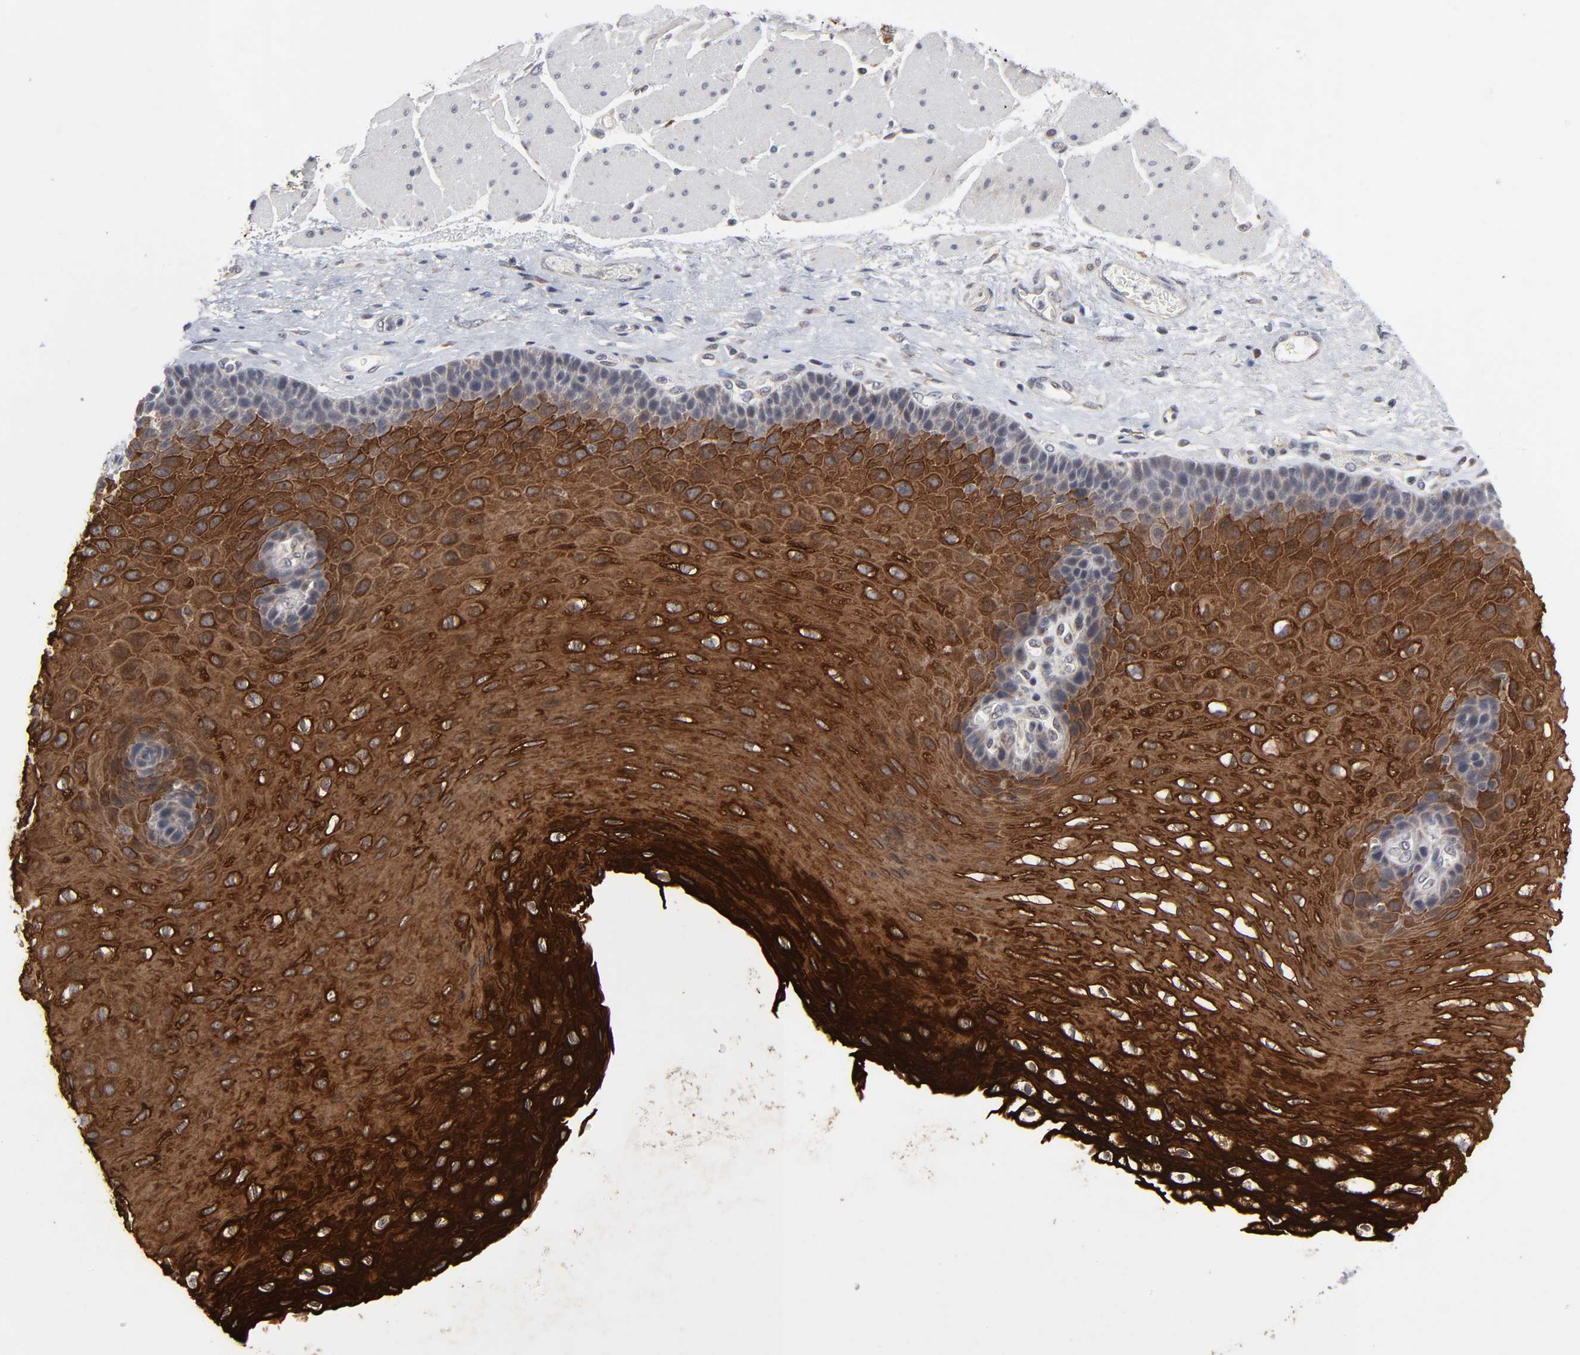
{"staining": {"intensity": "strong", "quantity": ">75%", "location": "cytoplasmic/membranous"}, "tissue": "esophagus", "cell_type": "Squamous epithelial cells", "image_type": "normal", "snomed": [{"axis": "morphology", "description": "Normal tissue, NOS"}, {"axis": "topography", "description": "Esophagus"}], "caption": "A histopathology image of esophagus stained for a protein shows strong cytoplasmic/membranous brown staining in squamous epithelial cells.", "gene": "AUH", "patient": {"sex": "female", "age": 72}}